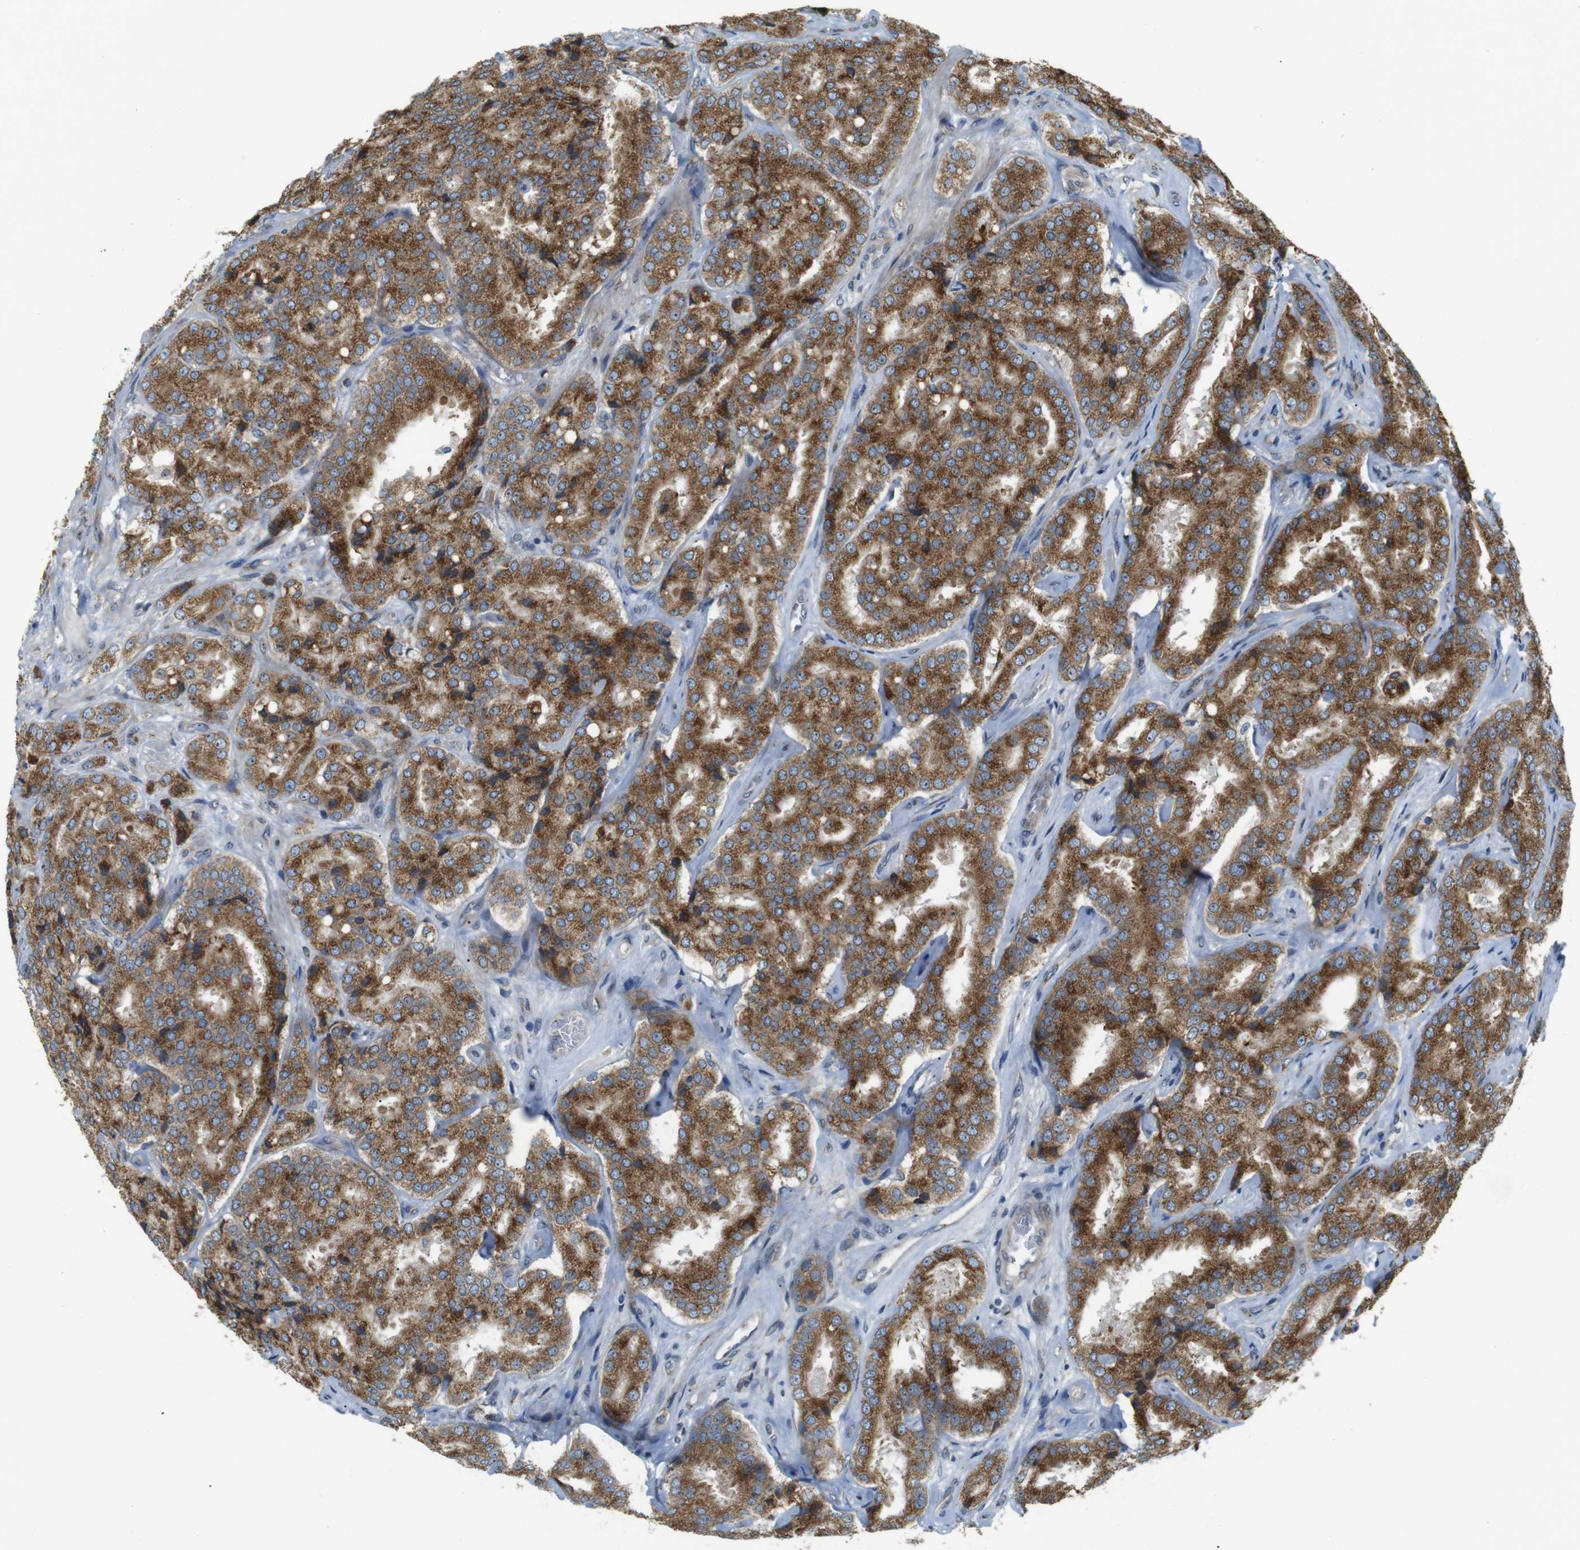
{"staining": {"intensity": "moderate", "quantity": ">75%", "location": "cytoplasmic/membranous"}, "tissue": "prostate cancer", "cell_type": "Tumor cells", "image_type": "cancer", "snomed": [{"axis": "morphology", "description": "Adenocarcinoma, High grade"}, {"axis": "topography", "description": "Prostate"}], "caption": "Prostate cancer (high-grade adenocarcinoma) tissue demonstrates moderate cytoplasmic/membranous staining in approximately >75% of tumor cells, visualized by immunohistochemistry.", "gene": "TMEM143", "patient": {"sex": "male", "age": 65}}